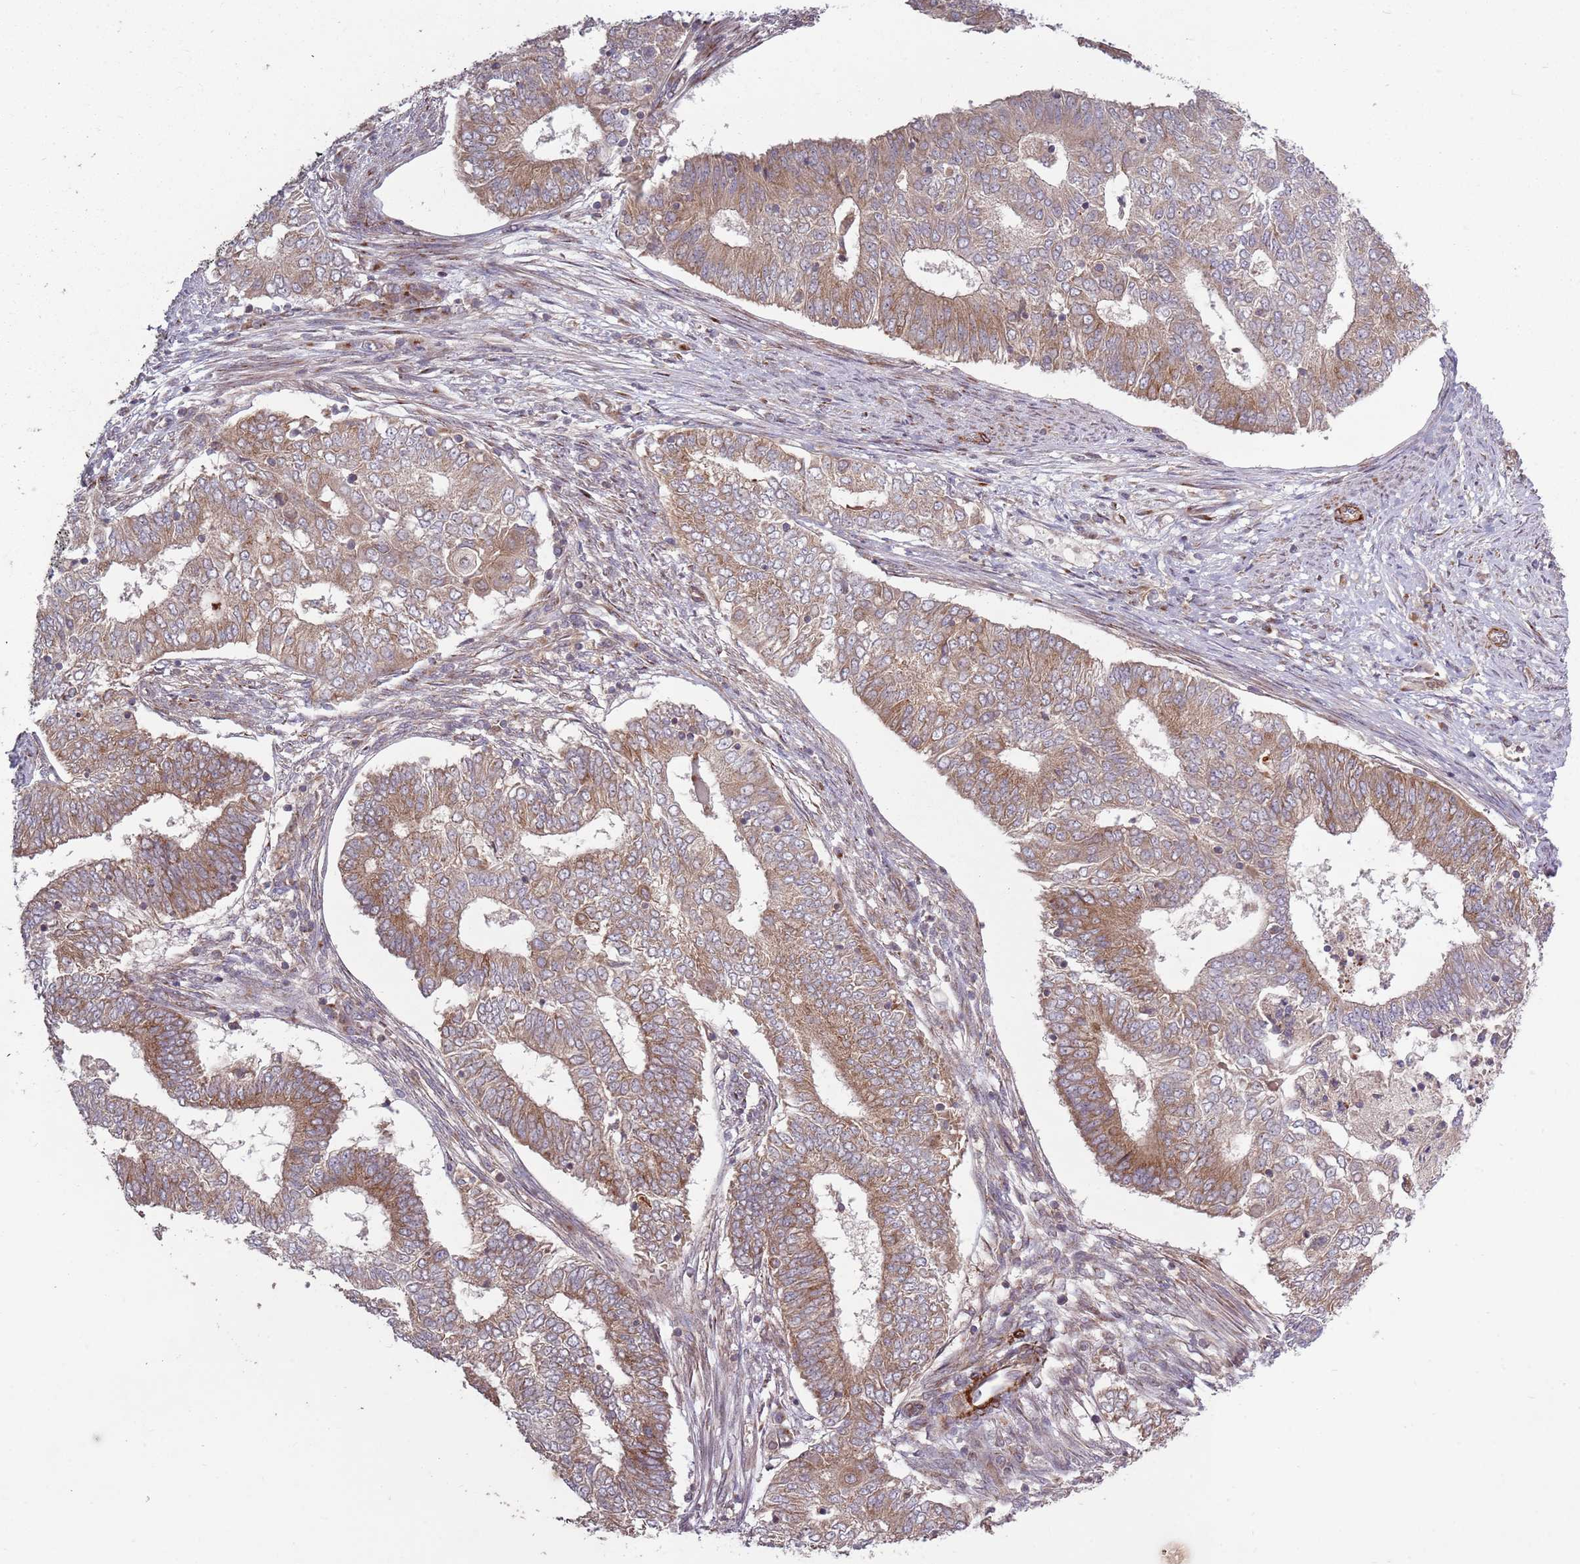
{"staining": {"intensity": "weak", "quantity": ">75%", "location": "cytoplasmic/membranous"}, "tissue": "endometrial cancer", "cell_type": "Tumor cells", "image_type": "cancer", "snomed": [{"axis": "morphology", "description": "Adenocarcinoma, NOS"}, {"axis": "topography", "description": "Endometrium"}], "caption": "Weak cytoplasmic/membranous staining for a protein is present in about >75% of tumor cells of endometrial adenocarcinoma using immunohistochemistry.", "gene": "PLD6", "patient": {"sex": "female", "age": 62}}